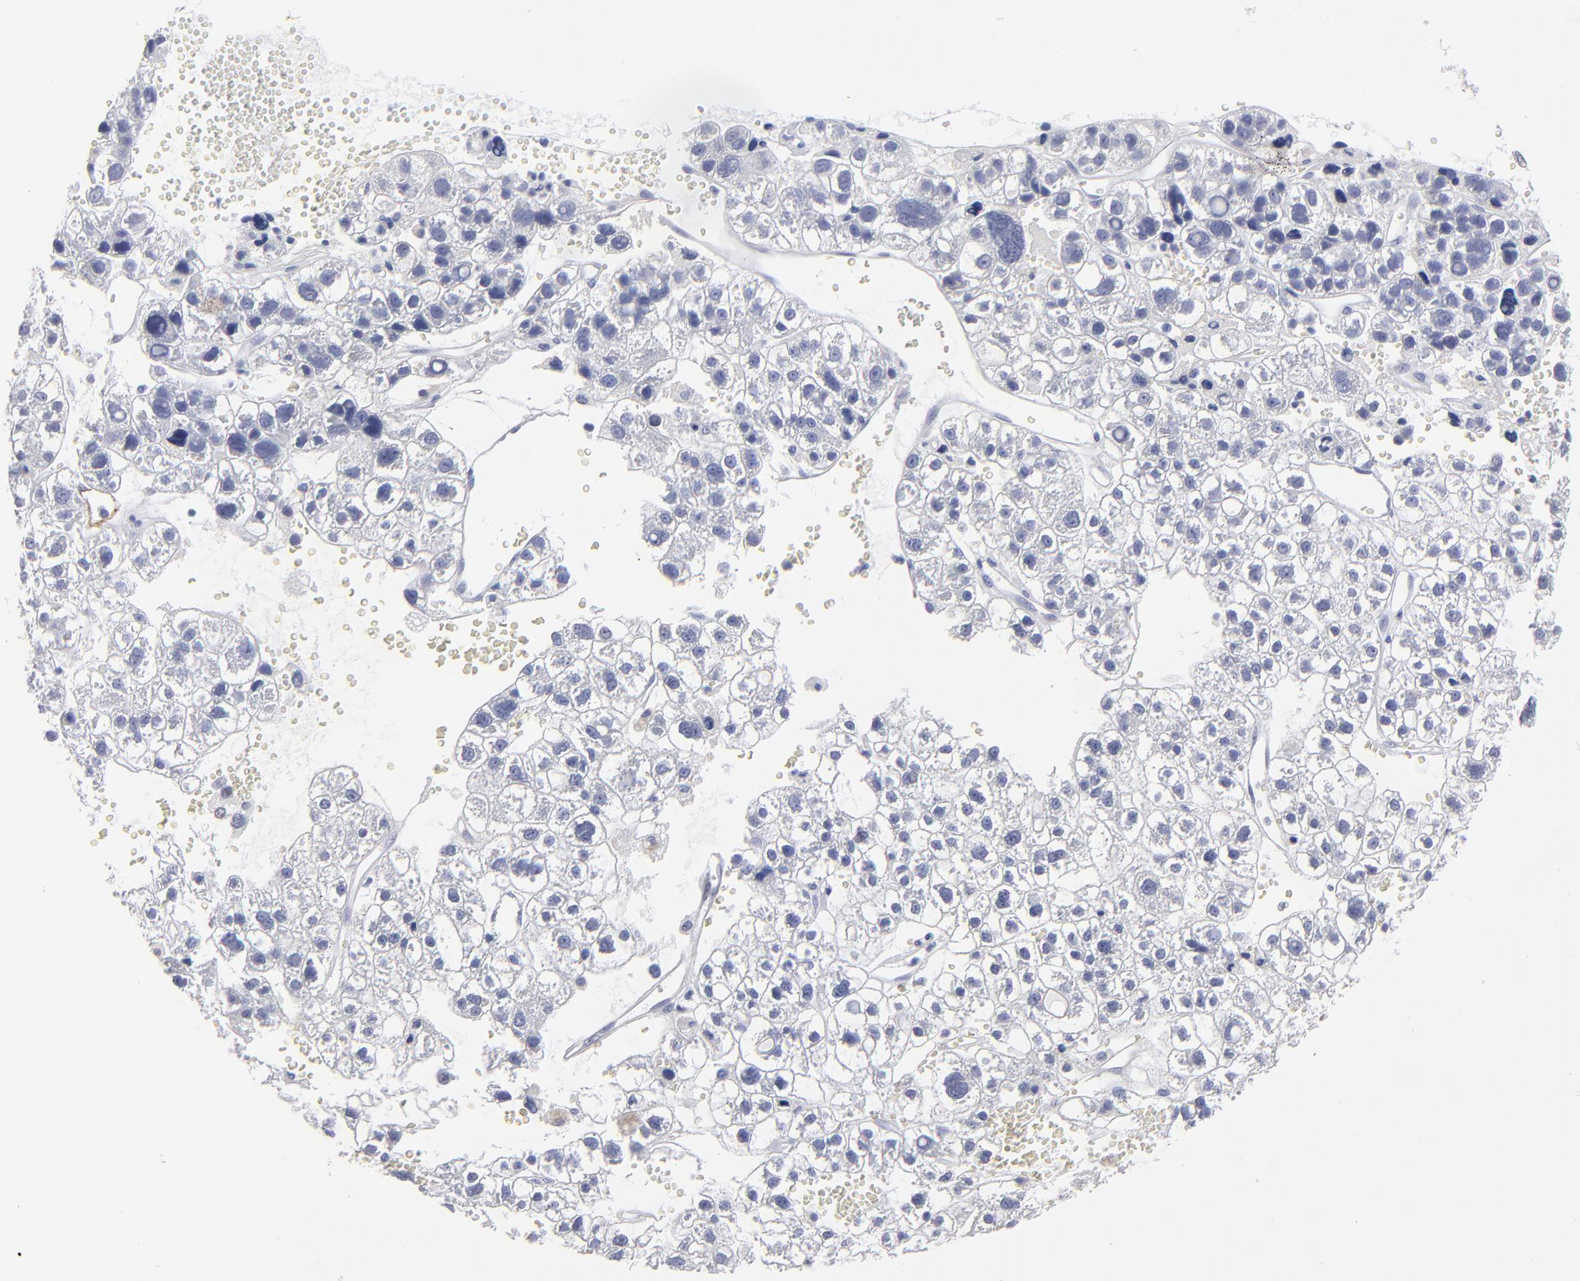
{"staining": {"intensity": "negative", "quantity": "none", "location": "none"}, "tissue": "liver cancer", "cell_type": "Tumor cells", "image_type": "cancer", "snomed": [{"axis": "morphology", "description": "Carcinoma, Hepatocellular, NOS"}, {"axis": "topography", "description": "Liver"}], "caption": "This photomicrograph is of liver hepatocellular carcinoma stained with IHC to label a protein in brown with the nuclei are counter-stained blue. There is no positivity in tumor cells. The staining is performed using DAB (3,3'-diaminobenzidine) brown chromogen with nuclei counter-stained in using hematoxylin.", "gene": "CADM3", "patient": {"sex": "female", "age": 85}}